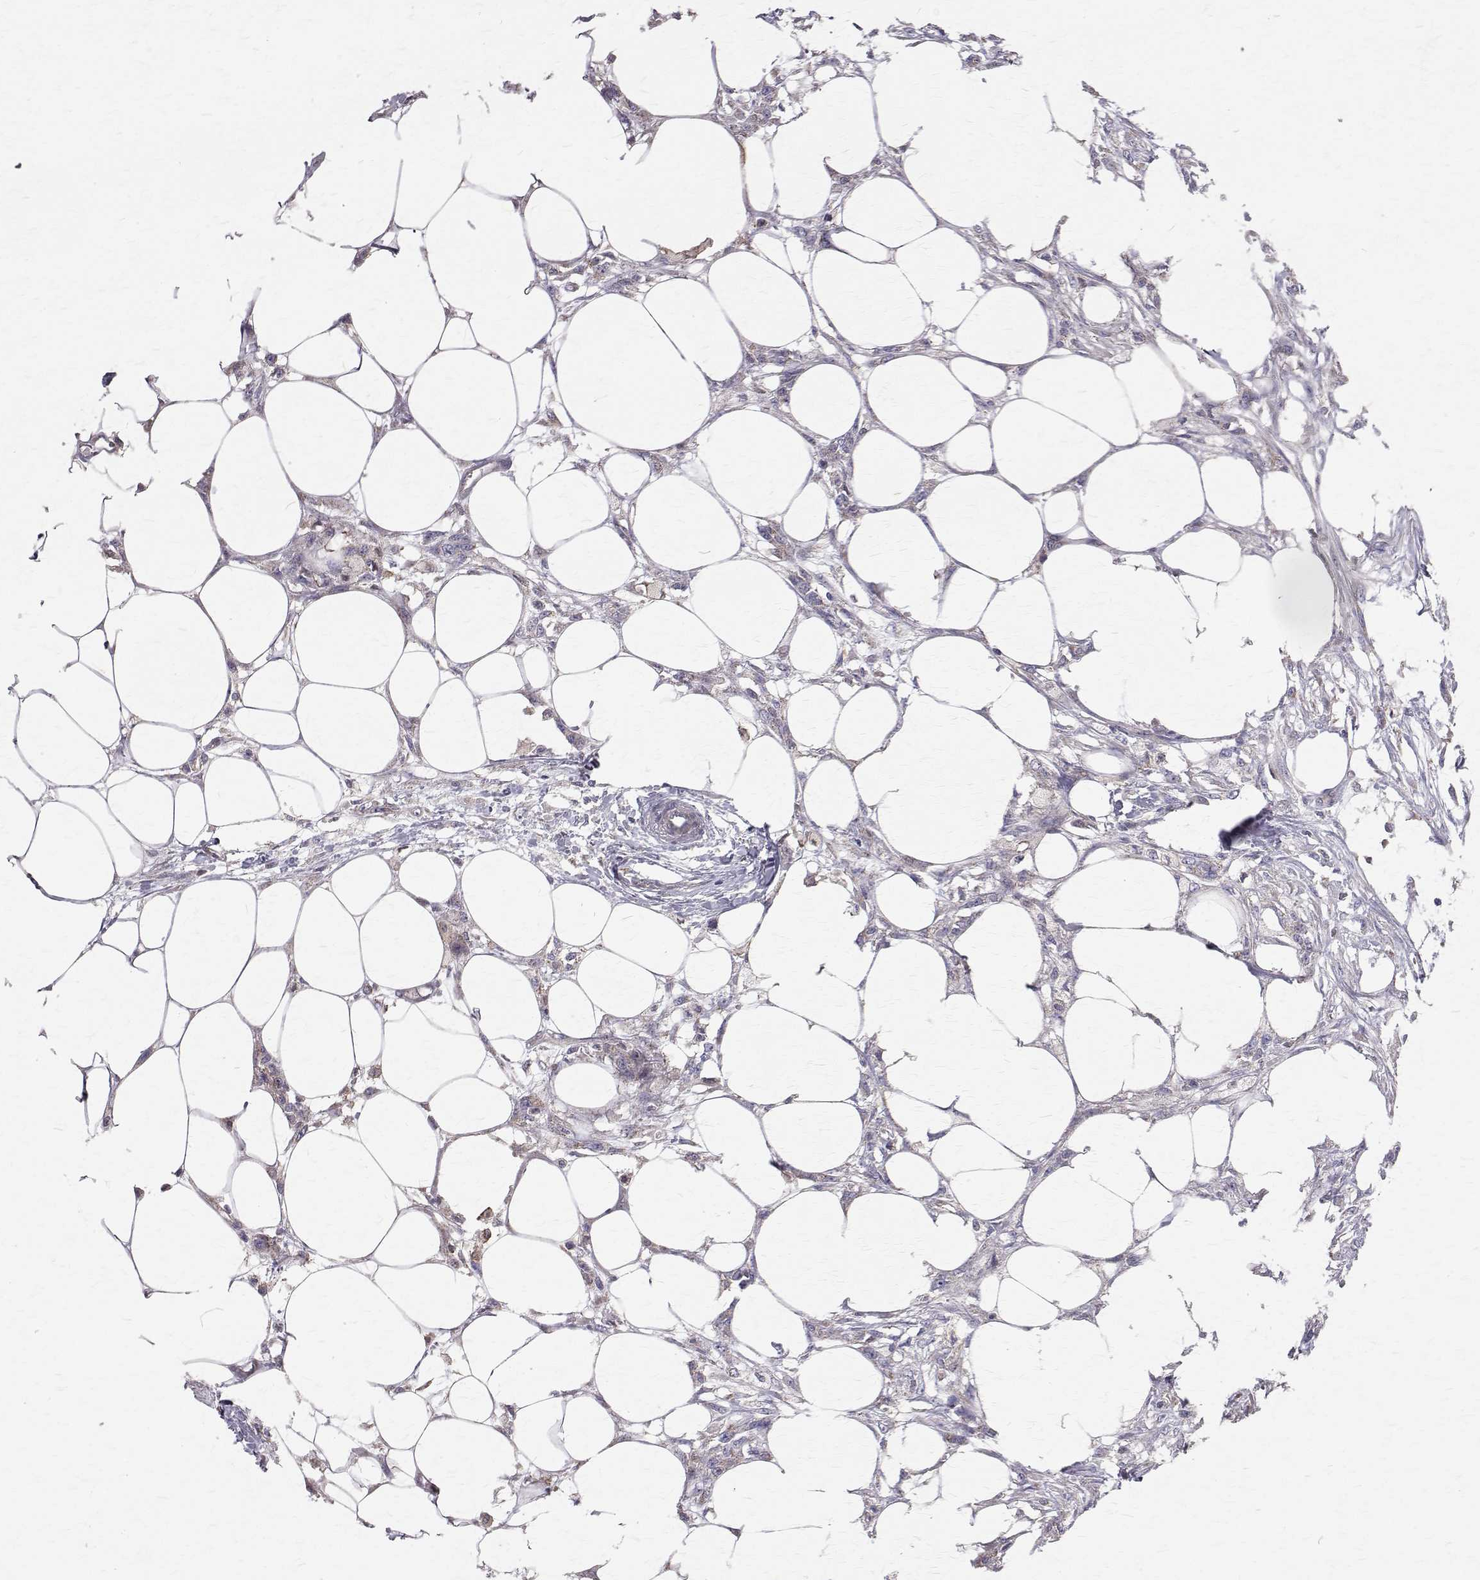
{"staining": {"intensity": "negative", "quantity": "none", "location": "none"}, "tissue": "skin cancer", "cell_type": "Tumor cells", "image_type": "cancer", "snomed": [{"axis": "morphology", "description": "Squamous cell carcinoma, NOS"}, {"axis": "topography", "description": "Skin"}], "caption": "Human squamous cell carcinoma (skin) stained for a protein using immunohistochemistry (IHC) shows no staining in tumor cells.", "gene": "CCDC89", "patient": {"sex": "female", "age": 59}}